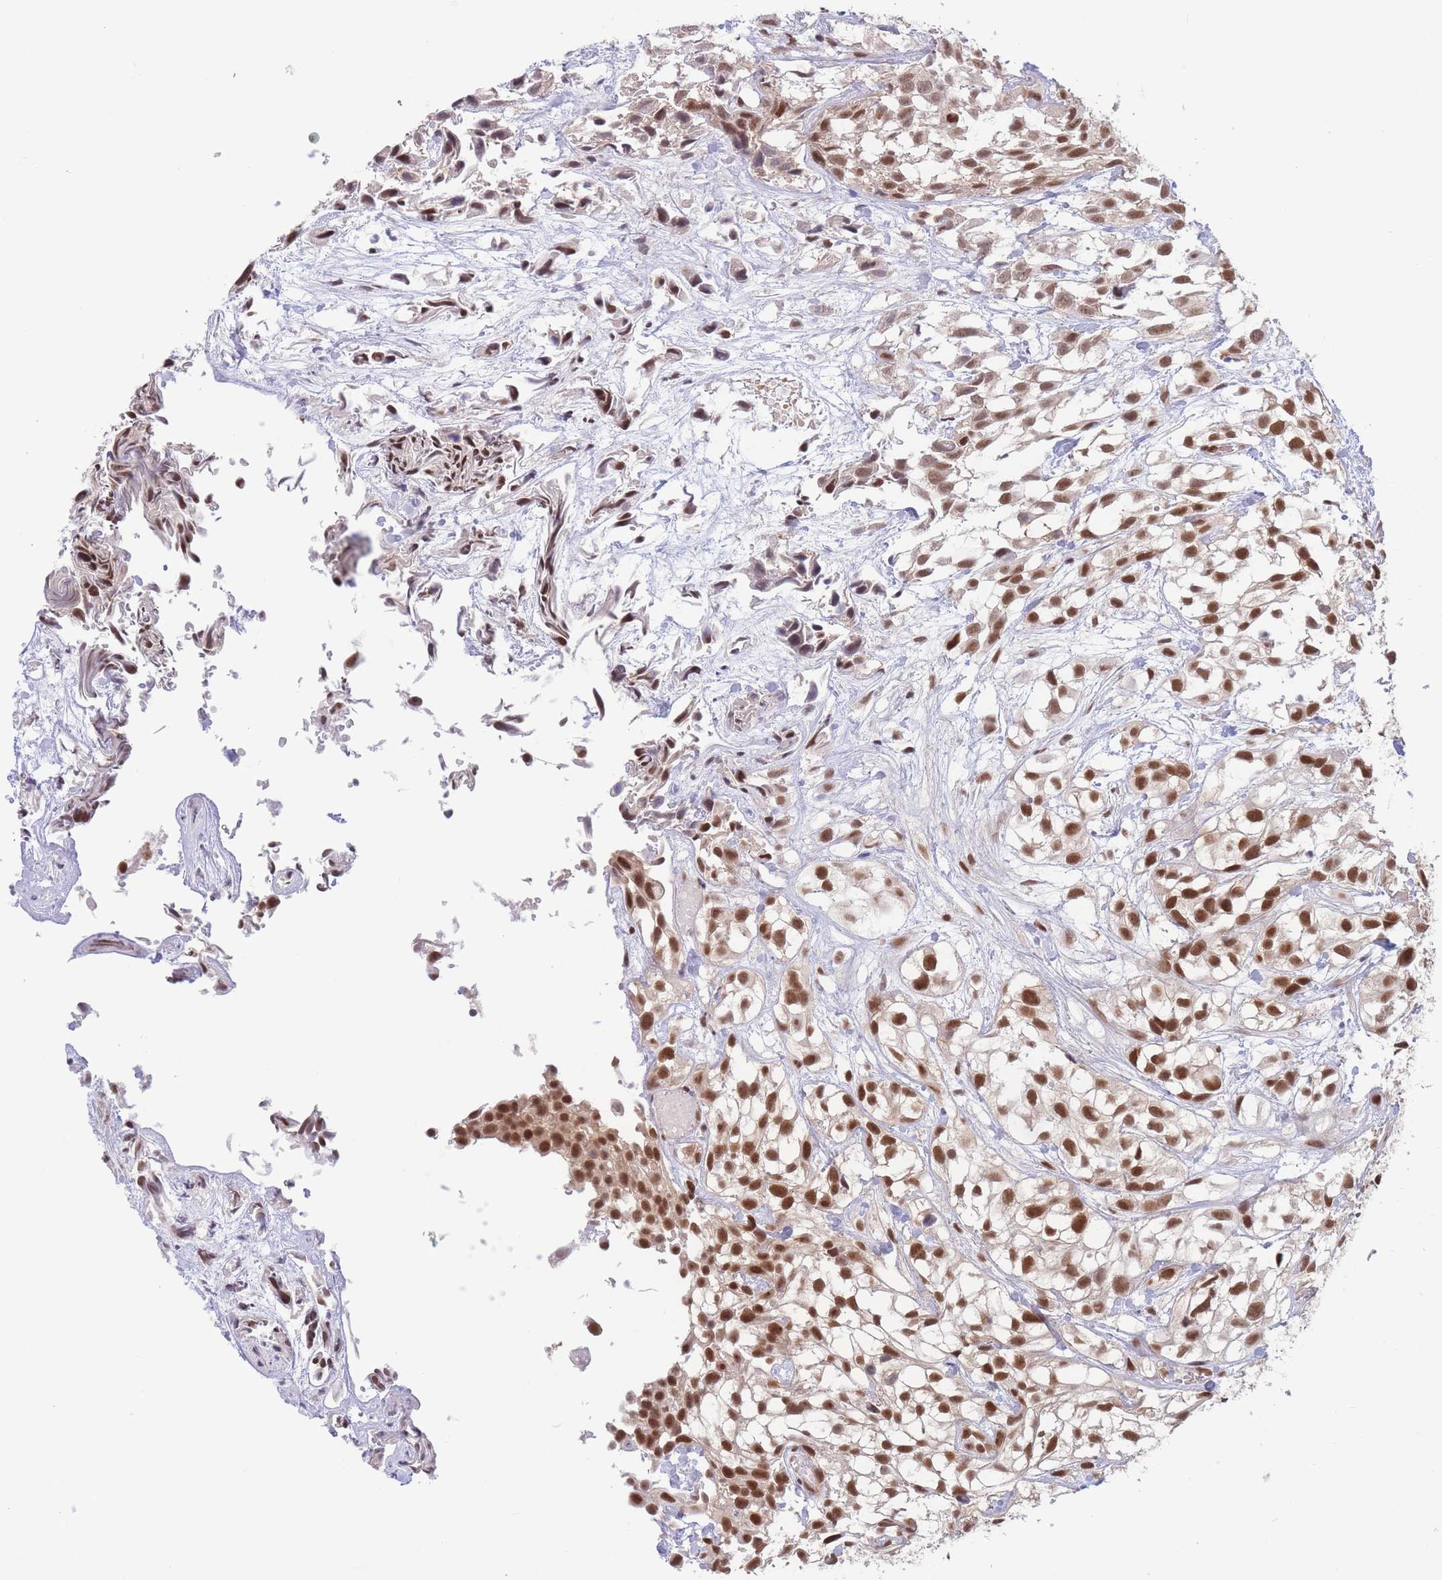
{"staining": {"intensity": "strong", "quantity": ">75%", "location": "nuclear"}, "tissue": "urothelial cancer", "cell_type": "Tumor cells", "image_type": "cancer", "snomed": [{"axis": "morphology", "description": "Urothelial carcinoma, High grade"}, {"axis": "topography", "description": "Urinary bladder"}], "caption": "Human high-grade urothelial carcinoma stained with a brown dye shows strong nuclear positive expression in about >75% of tumor cells.", "gene": "SMAD9", "patient": {"sex": "male", "age": 56}}